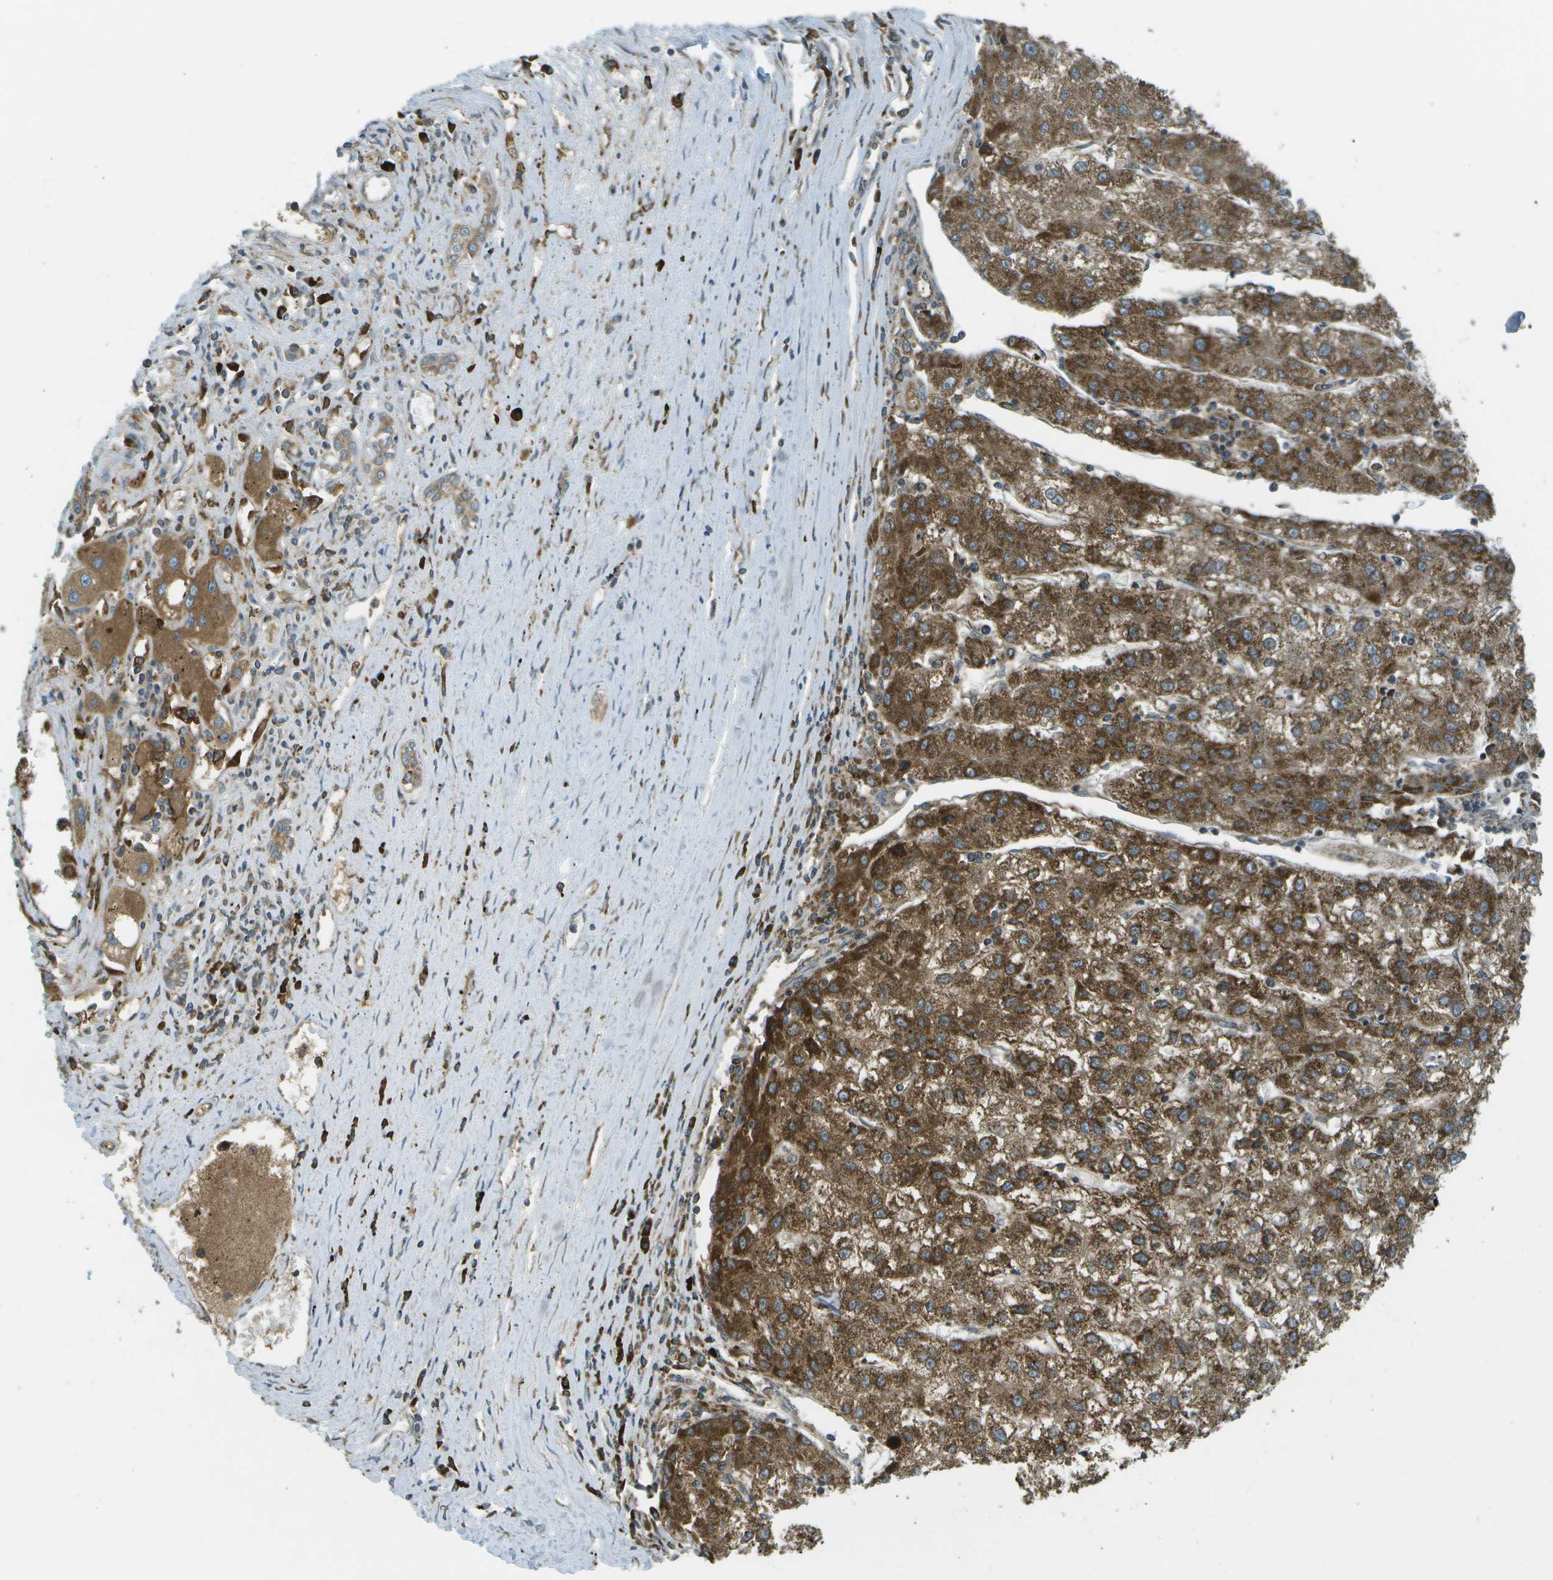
{"staining": {"intensity": "strong", "quantity": ">75%", "location": "cytoplasmic/membranous"}, "tissue": "liver cancer", "cell_type": "Tumor cells", "image_type": "cancer", "snomed": [{"axis": "morphology", "description": "Carcinoma, Hepatocellular, NOS"}, {"axis": "topography", "description": "Liver"}], "caption": "IHC micrograph of neoplastic tissue: human liver cancer stained using immunohistochemistry shows high levels of strong protein expression localized specifically in the cytoplasmic/membranous of tumor cells, appearing as a cytoplasmic/membranous brown color.", "gene": "USP30", "patient": {"sex": "male", "age": 72}}